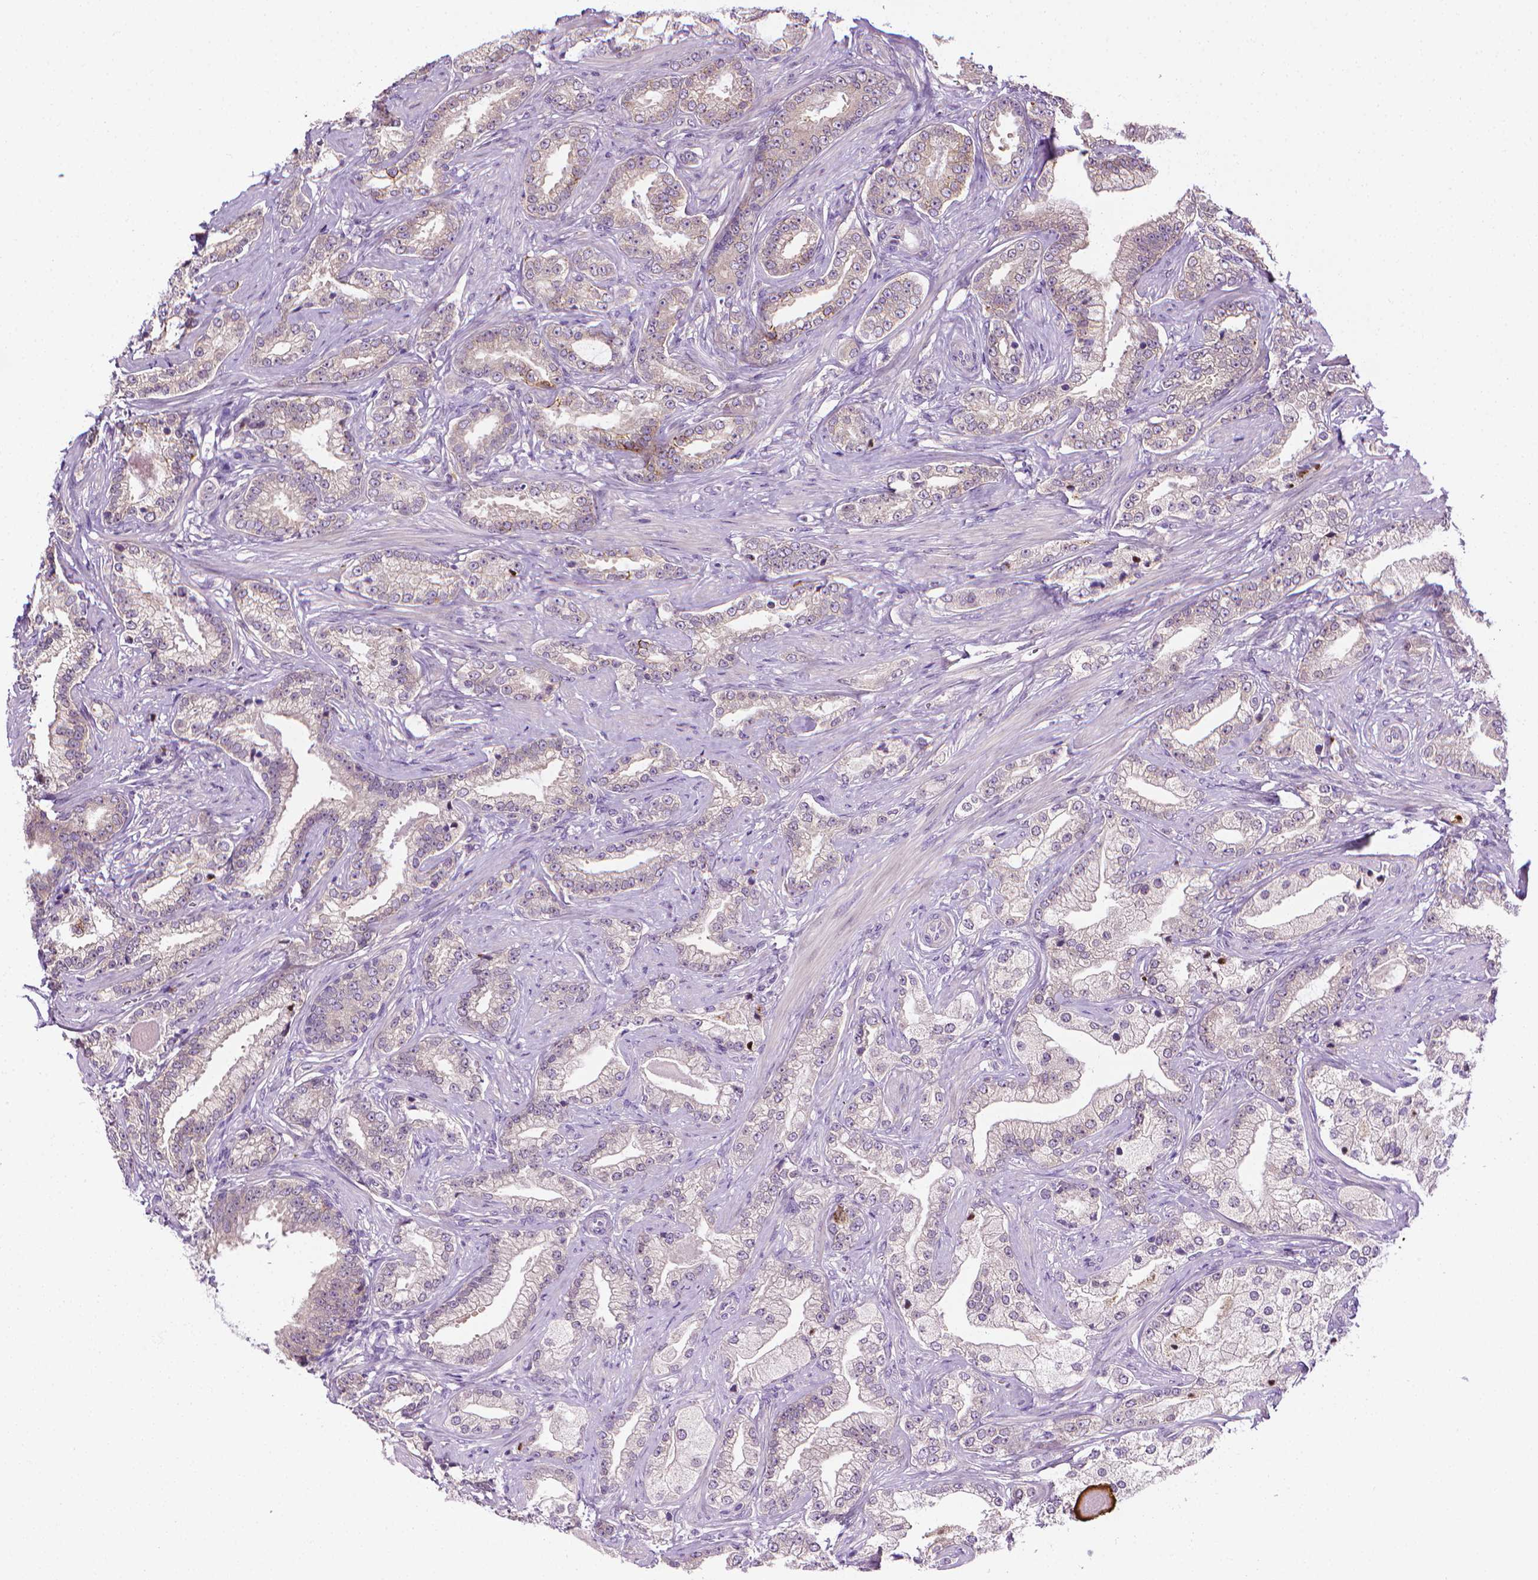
{"staining": {"intensity": "negative", "quantity": "none", "location": "none"}, "tissue": "prostate cancer", "cell_type": "Tumor cells", "image_type": "cancer", "snomed": [{"axis": "morphology", "description": "Adenocarcinoma, Low grade"}, {"axis": "topography", "description": "Prostate"}], "caption": "IHC histopathology image of human prostate cancer (adenocarcinoma (low-grade)) stained for a protein (brown), which demonstrates no staining in tumor cells.", "gene": "MCOLN3", "patient": {"sex": "male", "age": 61}}